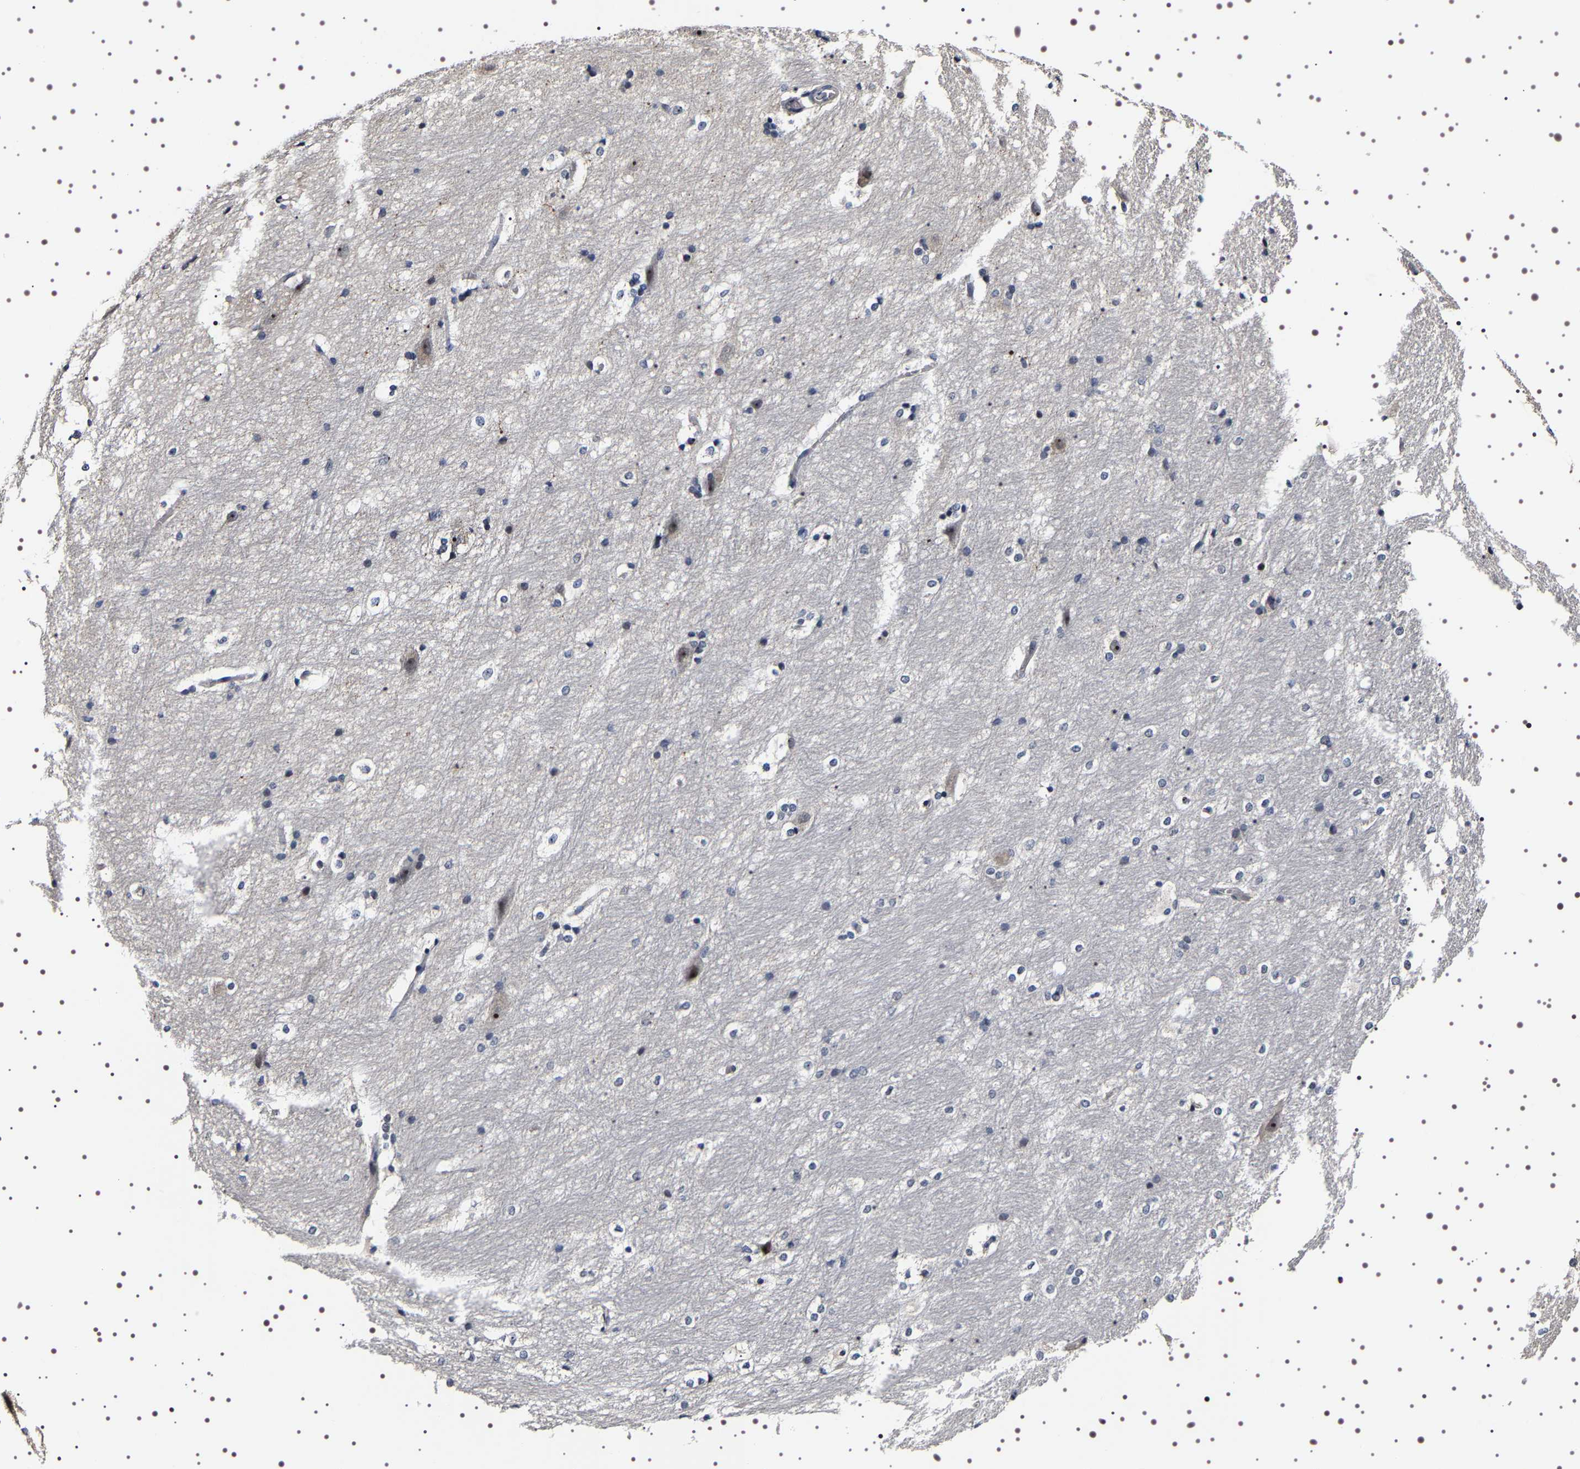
{"staining": {"intensity": "negative", "quantity": "none", "location": "none"}, "tissue": "hippocampus", "cell_type": "Glial cells", "image_type": "normal", "snomed": [{"axis": "morphology", "description": "Normal tissue, NOS"}, {"axis": "topography", "description": "Hippocampus"}], "caption": "DAB (3,3'-diaminobenzidine) immunohistochemical staining of unremarkable hippocampus exhibits no significant staining in glial cells. (Stains: DAB (3,3'-diaminobenzidine) immunohistochemistry with hematoxylin counter stain, Microscopy: brightfield microscopy at high magnification).", "gene": "GNL3", "patient": {"sex": "female", "age": 19}}